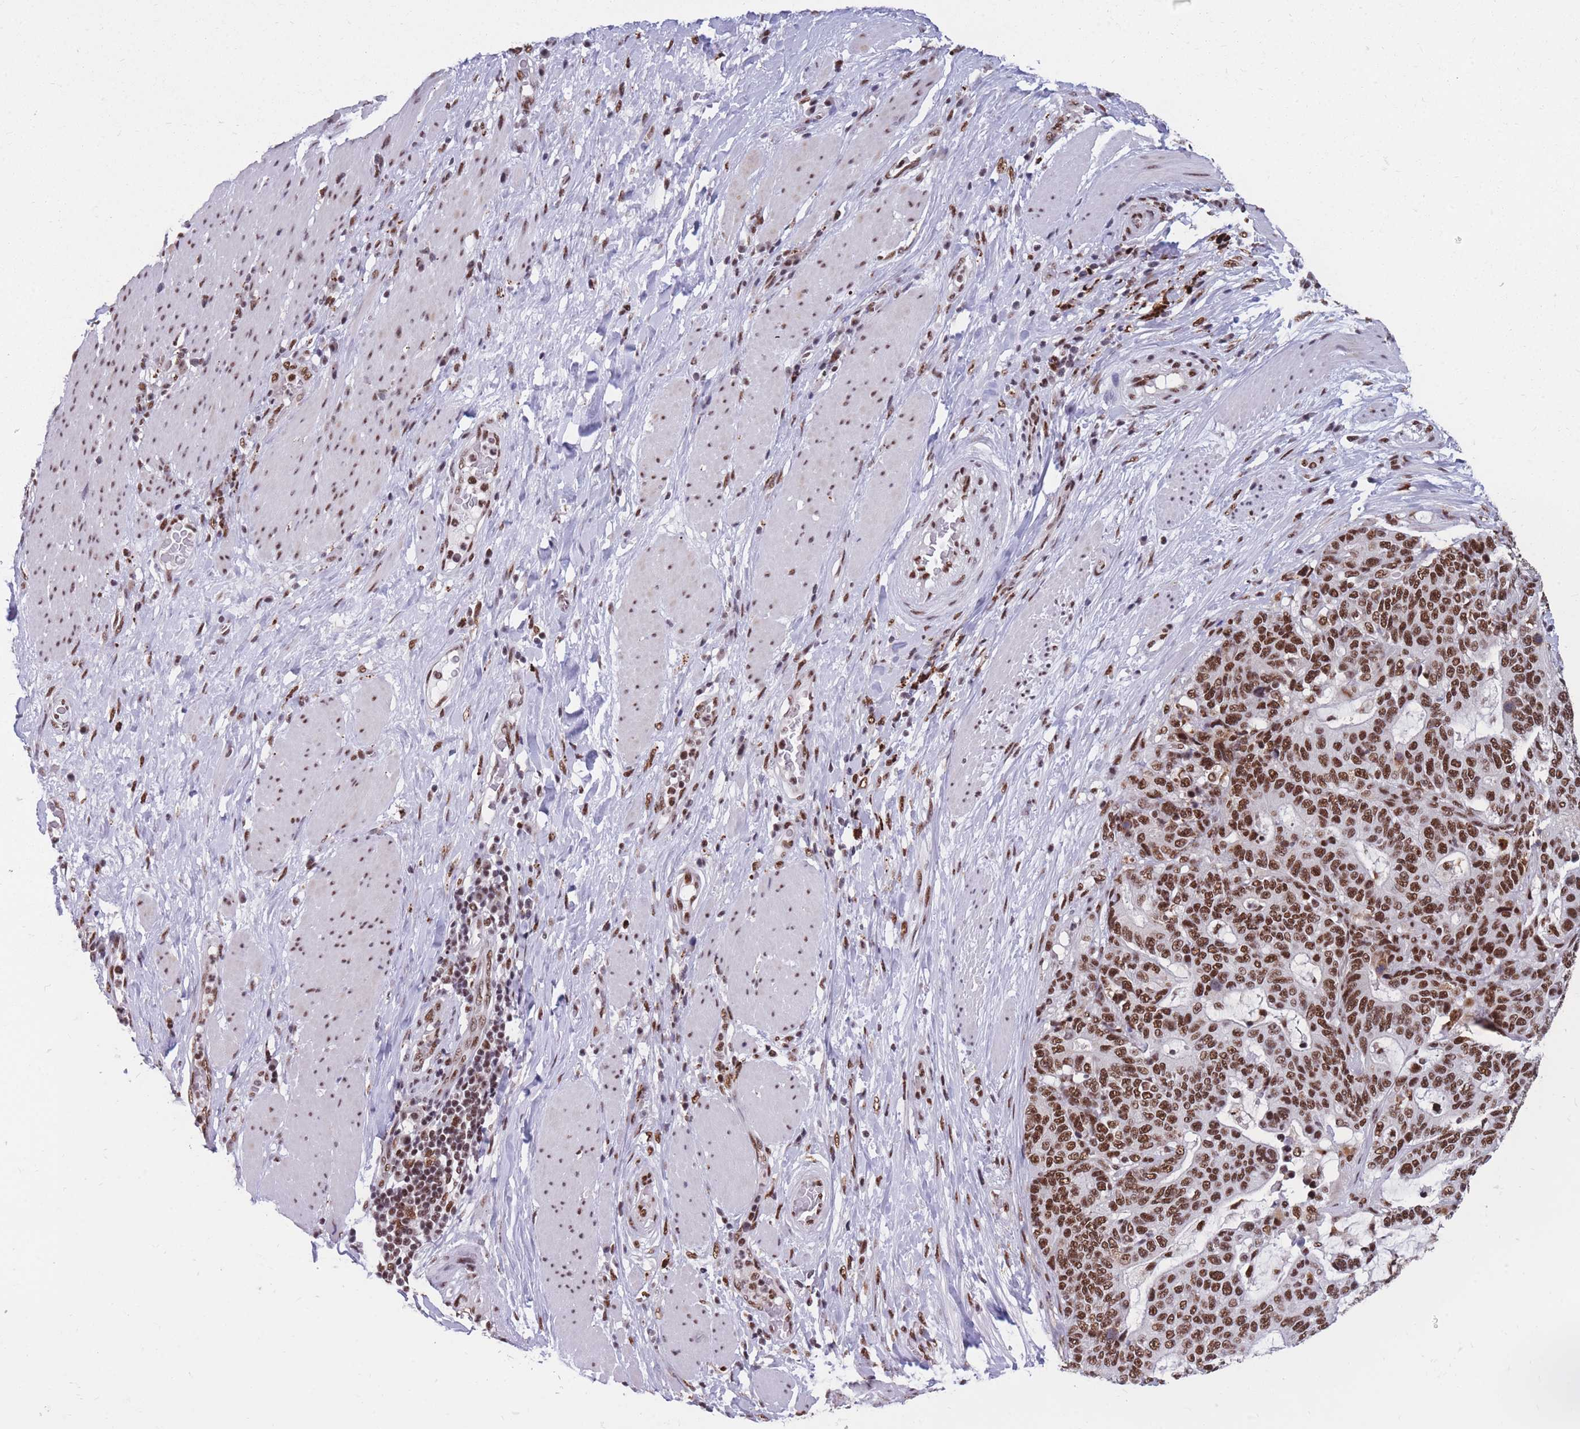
{"staining": {"intensity": "strong", "quantity": ">75%", "location": "nuclear"}, "tissue": "stomach cancer", "cell_type": "Tumor cells", "image_type": "cancer", "snomed": [{"axis": "morphology", "description": "Normal tissue, NOS"}, {"axis": "morphology", "description": "Adenocarcinoma, NOS"}, {"axis": "topography", "description": "Stomach"}], "caption": "Stomach cancer (adenocarcinoma) stained with a brown dye displays strong nuclear positive expression in approximately >75% of tumor cells.", "gene": "PRPF19", "patient": {"sex": "female", "age": 64}}